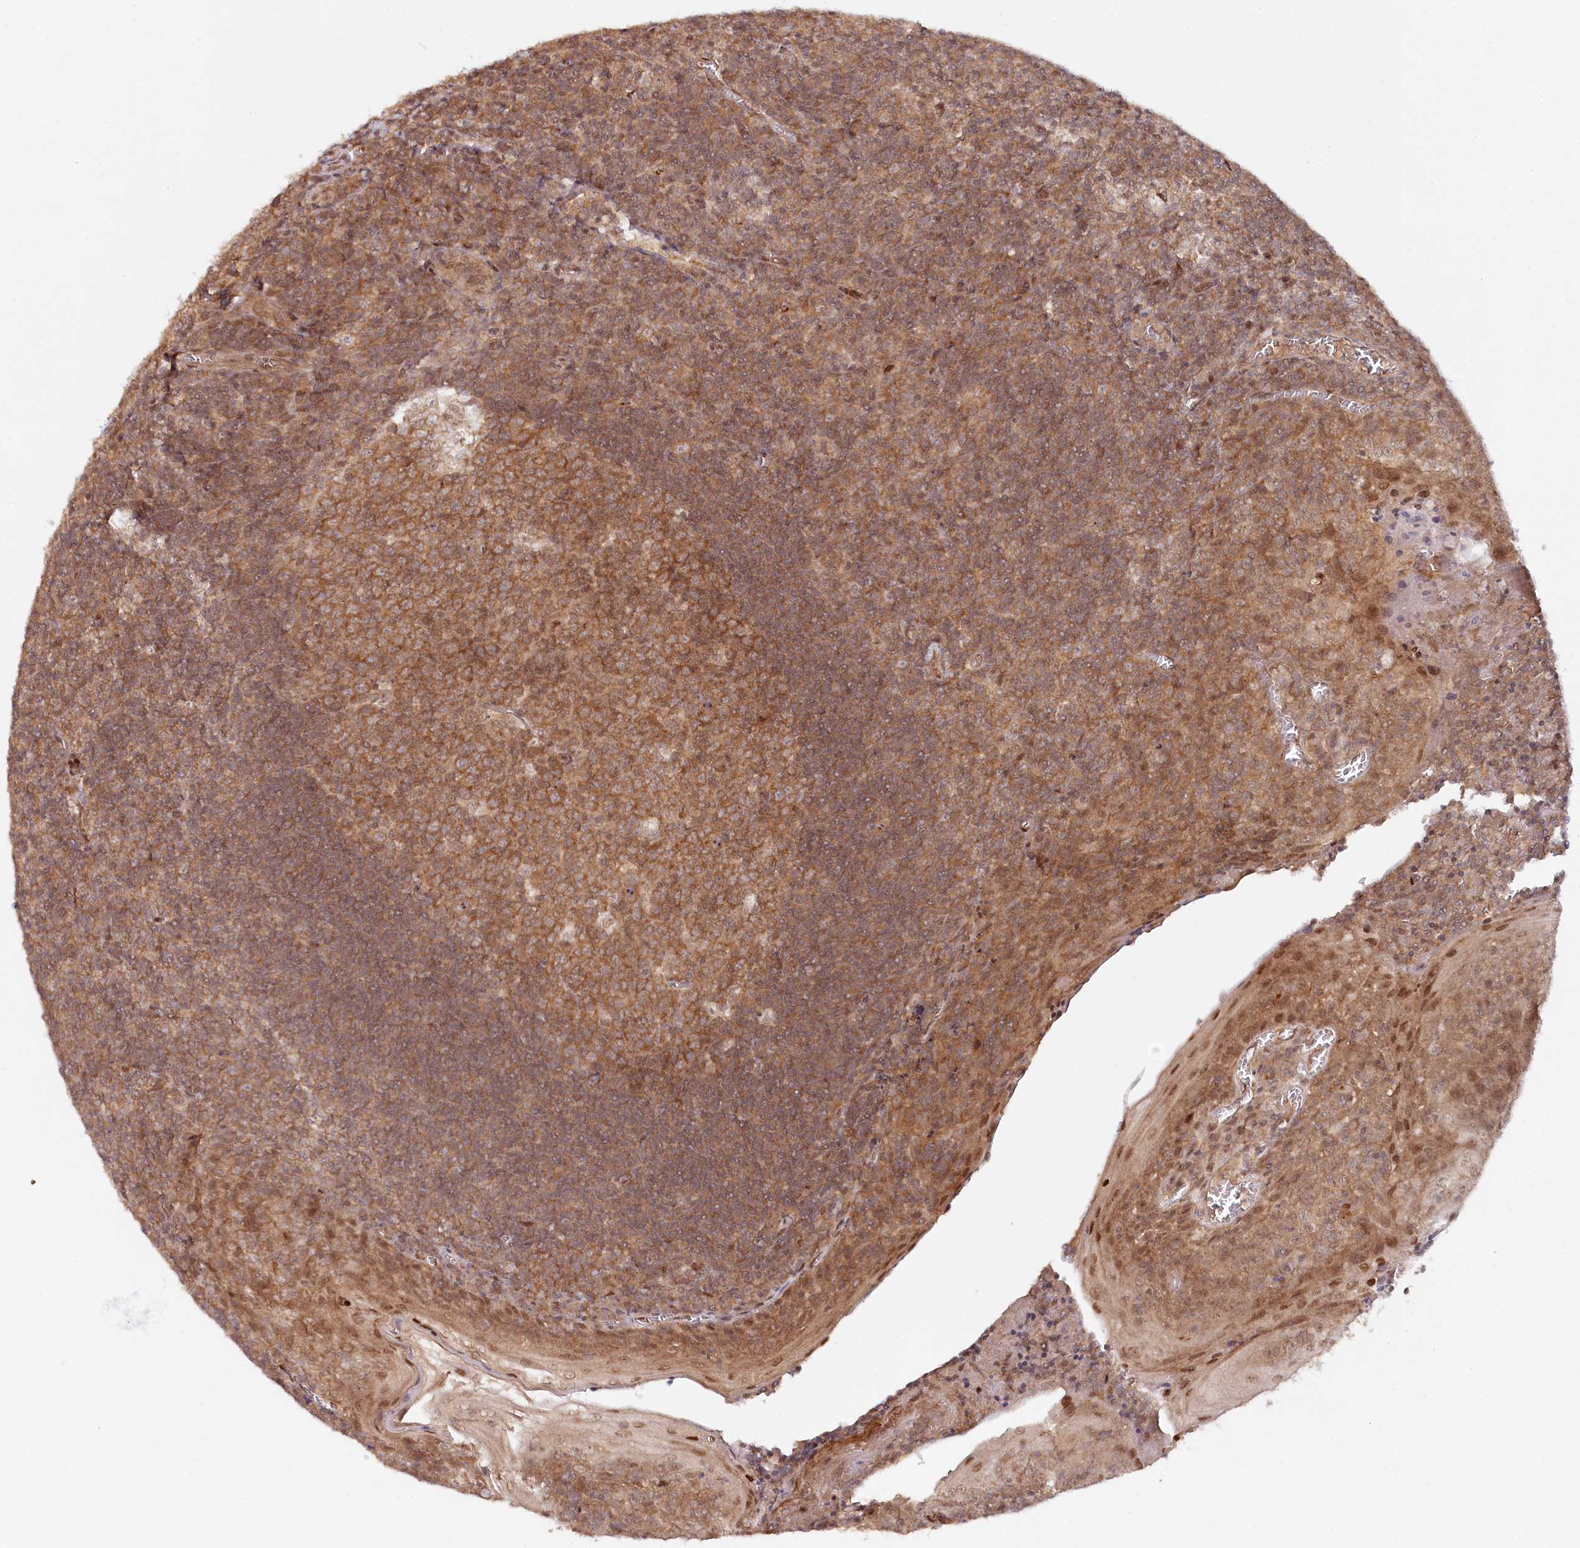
{"staining": {"intensity": "moderate", "quantity": ">75%", "location": "cytoplasmic/membranous"}, "tissue": "tonsil", "cell_type": "Germinal center cells", "image_type": "normal", "snomed": [{"axis": "morphology", "description": "Normal tissue, NOS"}, {"axis": "topography", "description": "Tonsil"}], "caption": "Brown immunohistochemical staining in unremarkable human tonsil exhibits moderate cytoplasmic/membranous staining in about >75% of germinal center cells.", "gene": "CCDC65", "patient": {"sex": "male", "age": 27}}